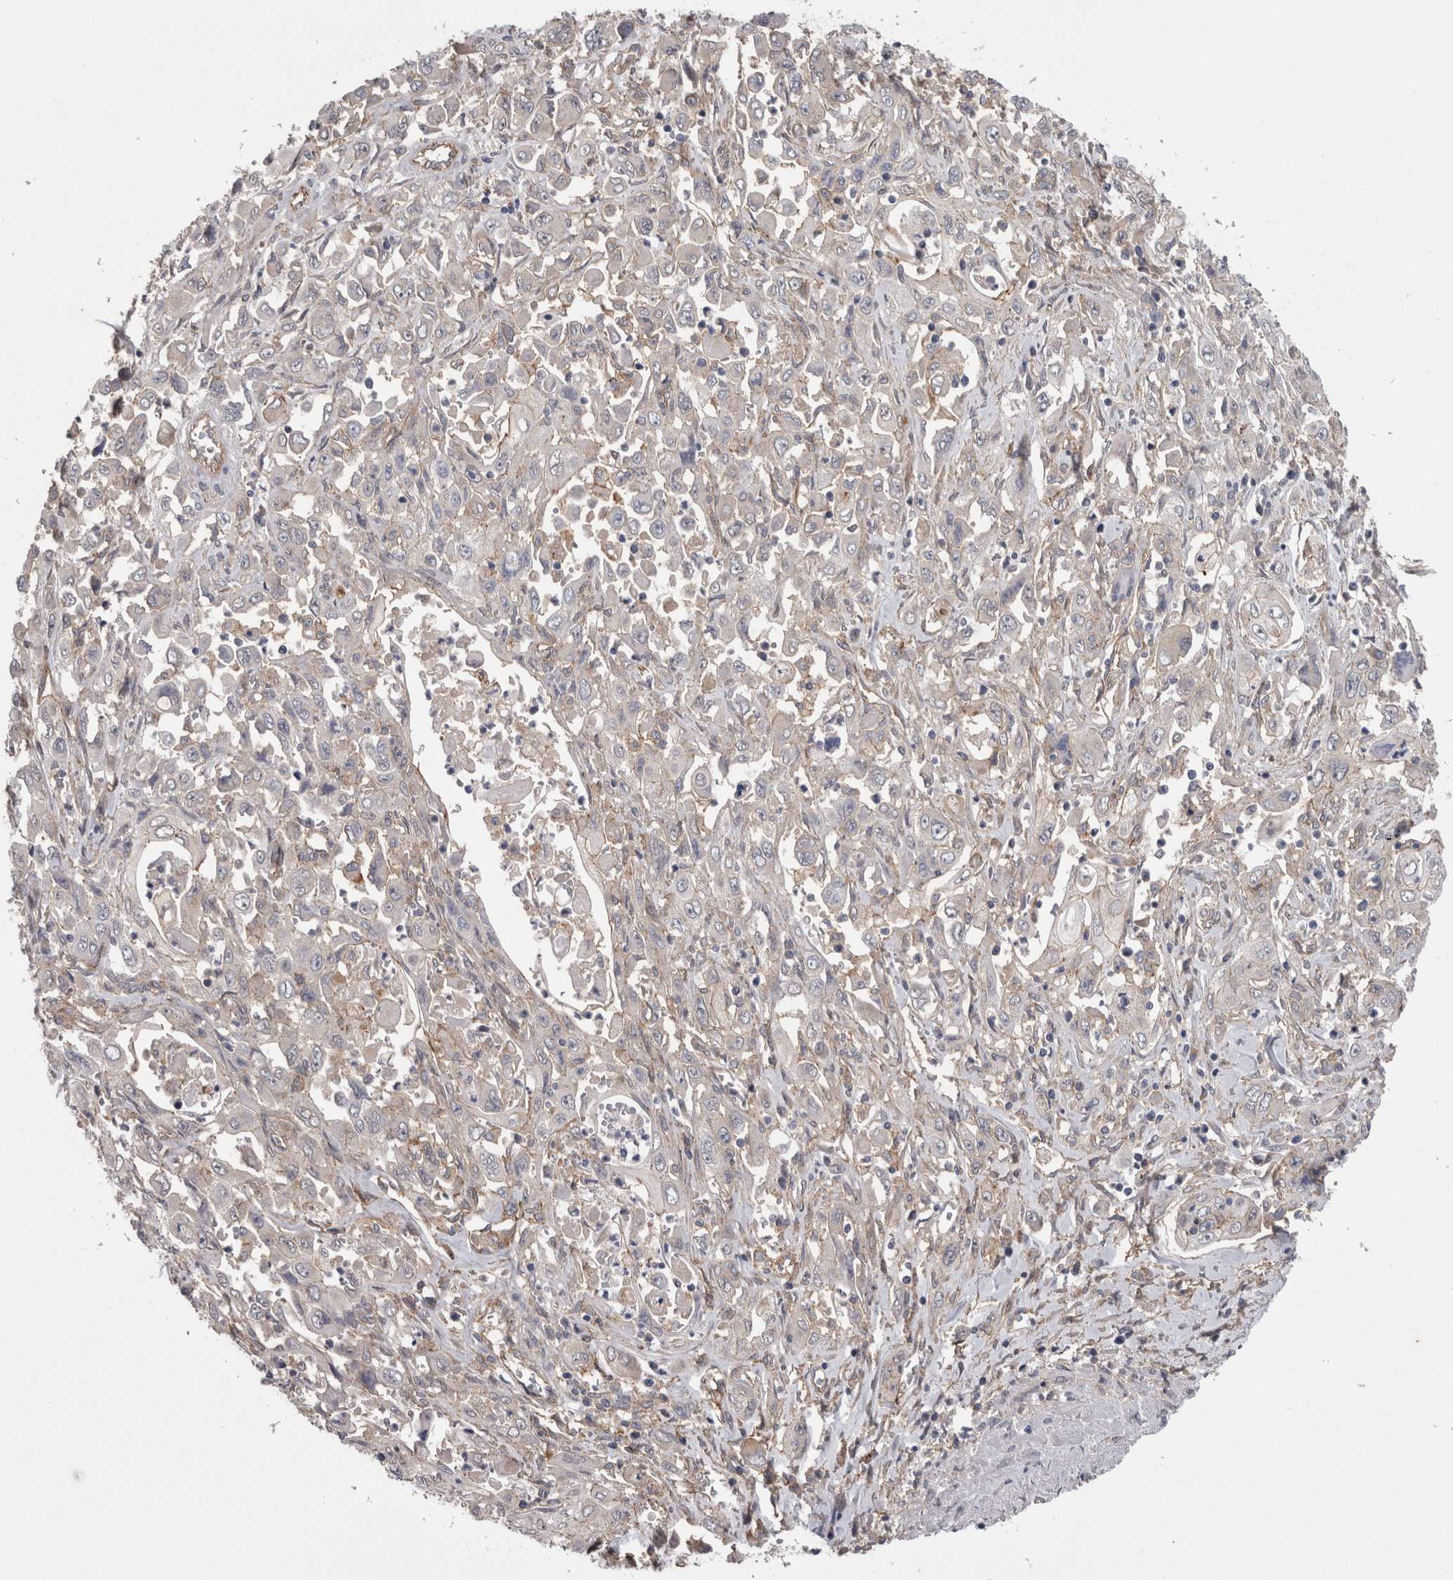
{"staining": {"intensity": "negative", "quantity": "none", "location": "none"}, "tissue": "pancreatic cancer", "cell_type": "Tumor cells", "image_type": "cancer", "snomed": [{"axis": "morphology", "description": "Adenocarcinoma, NOS"}, {"axis": "topography", "description": "Pancreas"}], "caption": "Tumor cells are negative for protein expression in human pancreatic adenocarcinoma. (Brightfield microscopy of DAB immunohistochemistry (IHC) at high magnification).", "gene": "NECTIN2", "patient": {"sex": "male", "age": 70}}